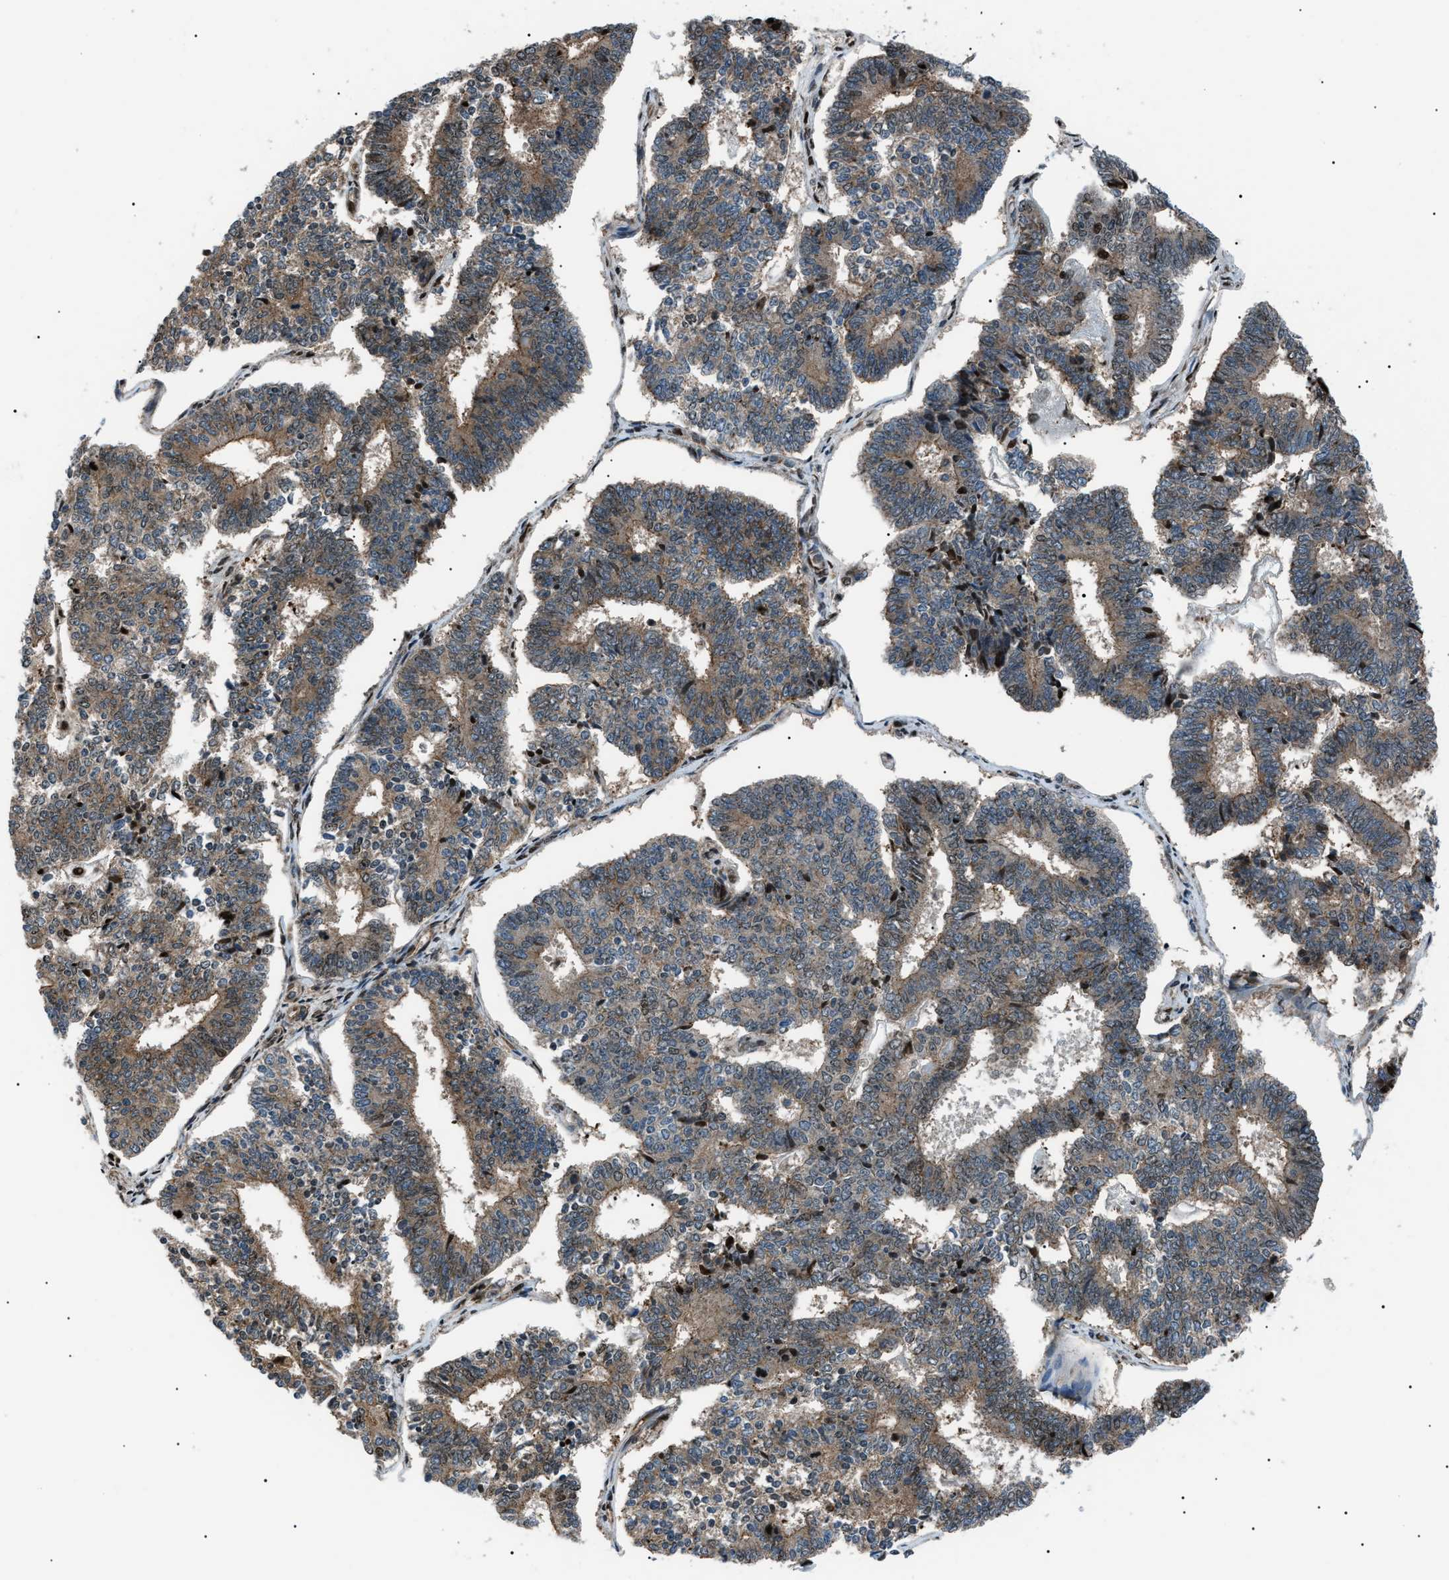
{"staining": {"intensity": "weak", "quantity": ">75%", "location": "cytoplasmic/membranous"}, "tissue": "endometrial cancer", "cell_type": "Tumor cells", "image_type": "cancer", "snomed": [{"axis": "morphology", "description": "Adenocarcinoma, NOS"}, {"axis": "topography", "description": "Endometrium"}], "caption": "The photomicrograph demonstrates a brown stain indicating the presence of a protein in the cytoplasmic/membranous of tumor cells in endometrial cancer. (DAB (3,3'-diaminobenzidine) = brown stain, brightfield microscopy at high magnification).", "gene": "PRKX", "patient": {"sex": "female", "age": 70}}